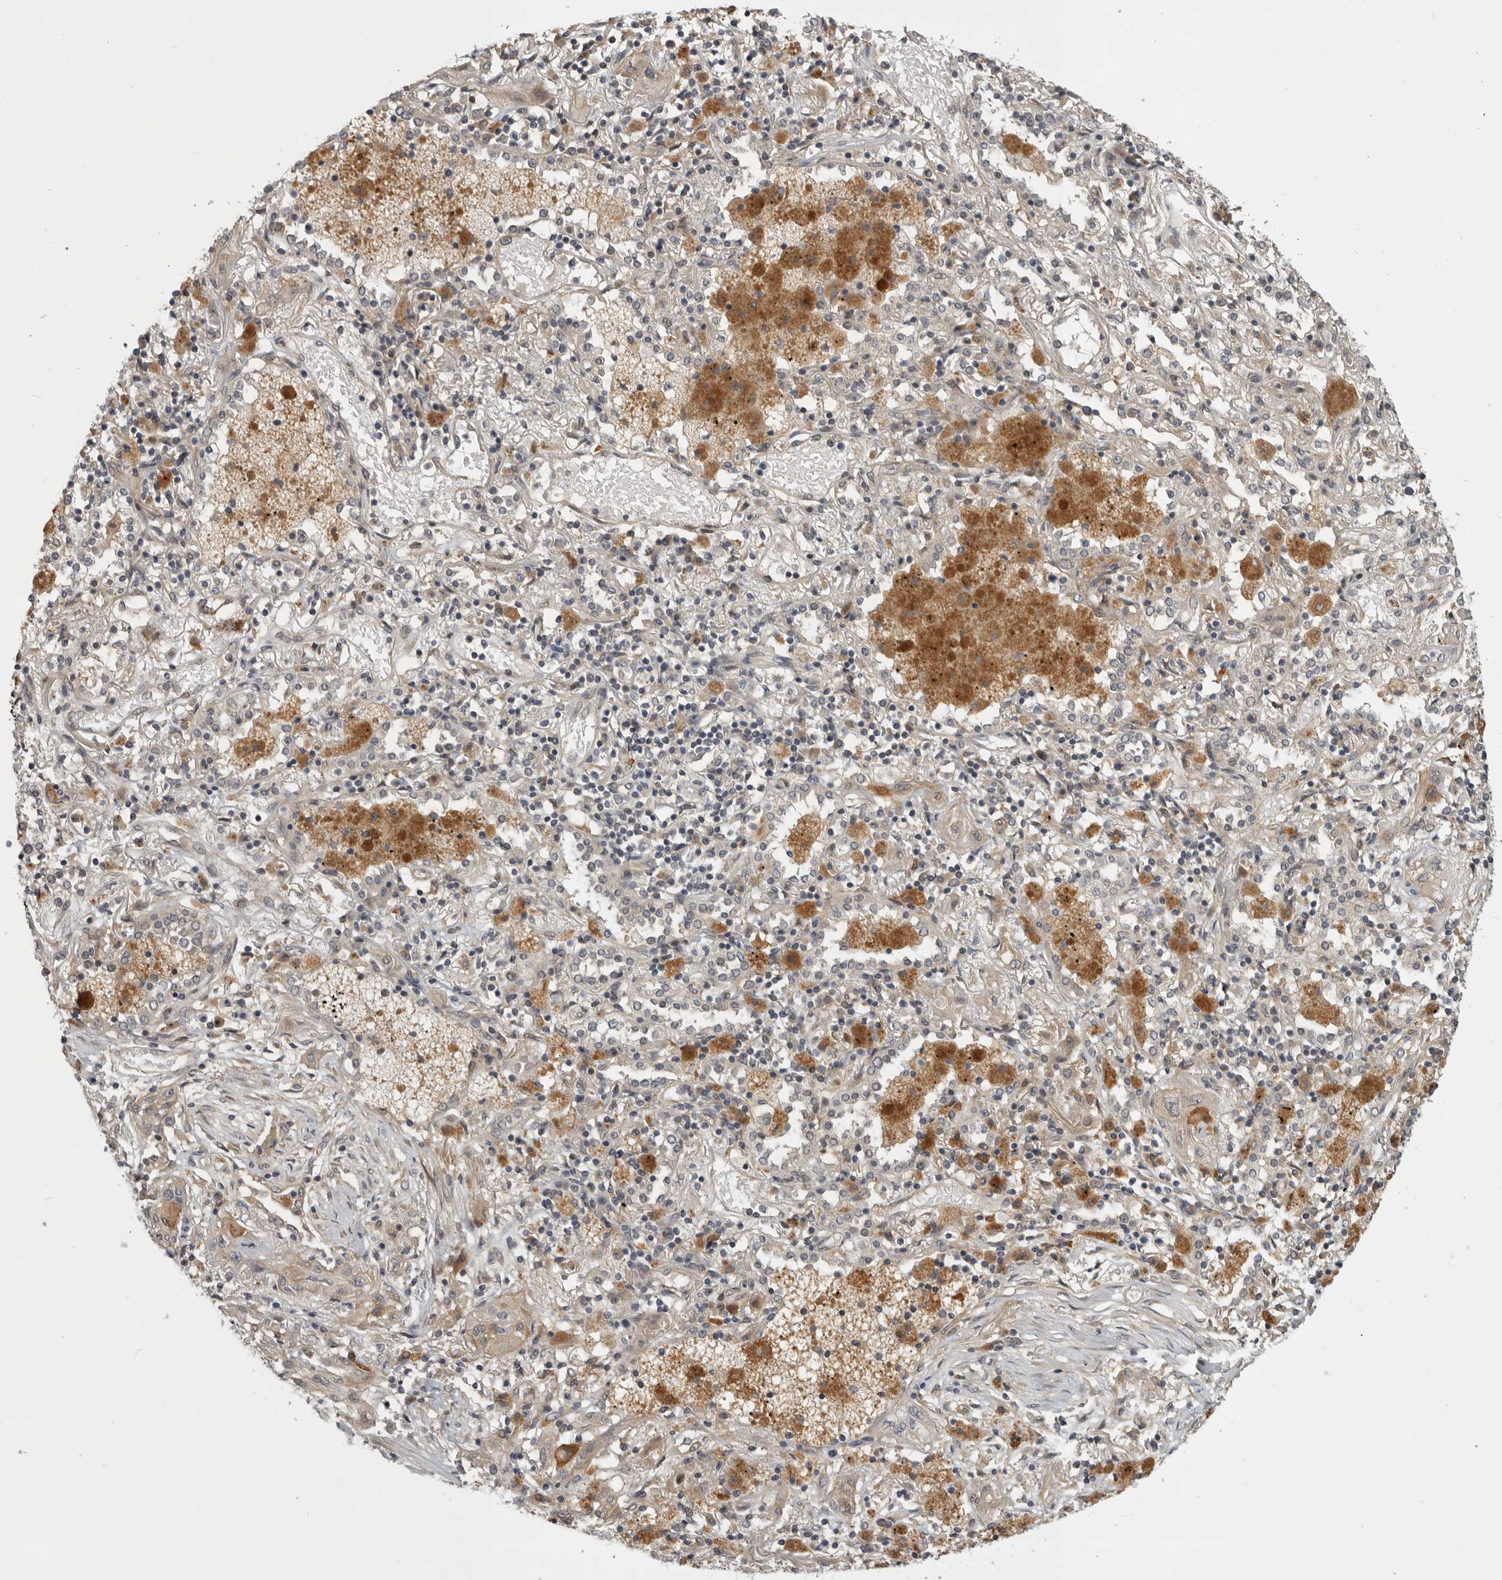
{"staining": {"intensity": "weak", "quantity": ">75%", "location": "cytoplasmic/membranous"}, "tissue": "lung cancer", "cell_type": "Tumor cells", "image_type": "cancer", "snomed": [{"axis": "morphology", "description": "Squamous cell carcinoma, NOS"}, {"axis": "topography", "description": "Lung"}], "caption": "Weak cytoplasmic/membranous protein staining is appreciated in about >75% of tumor cells in lung cancer (squamous cell carcinoma). (DAB = brown stain, brightfield microscopy at high magnification).", "gene": "CUEDC1", "patient": {"sex": "female", "age": 47}}